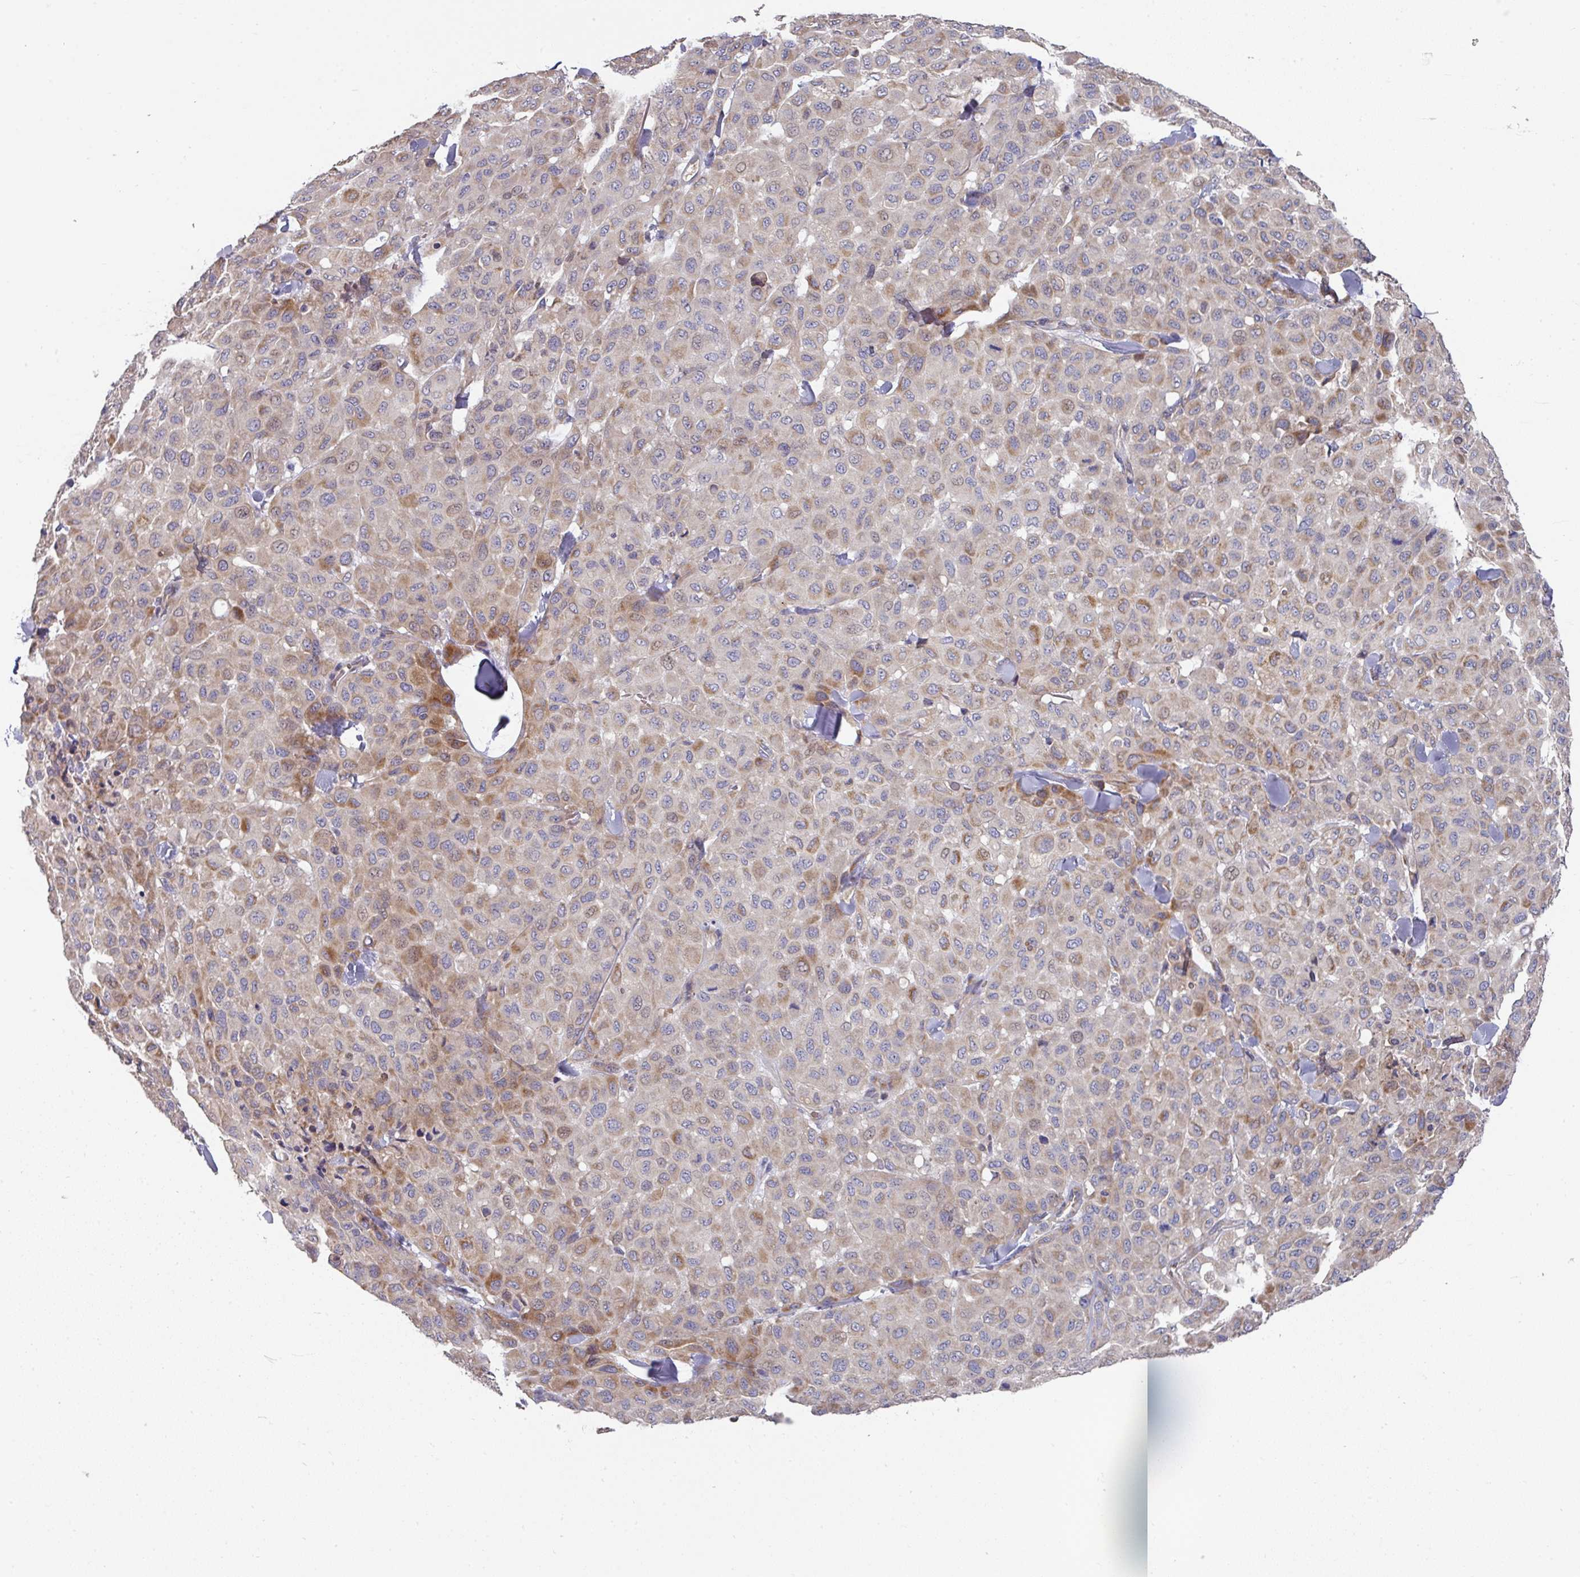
{"staining": {"intensity": "moderate", "quantity": ">75%", "location": "cytoplasmic/membranous"}, "tissue": "melanoma", "cell_type": "Tumor cells", "image_type": "cancer", "snomed": [{"axis": "morphology", "description": "Malignant melanoma, Metastatic site"}, {"axis": "topography", "description": "Skin"}], "caption": "Melanoma stained with IHC demonstrates moderate cytoplasmic/membranous positivity in about >75% of tumor cells.", "gene": "PYROXD2", "patient": {"sex": "female", "age": 81}}